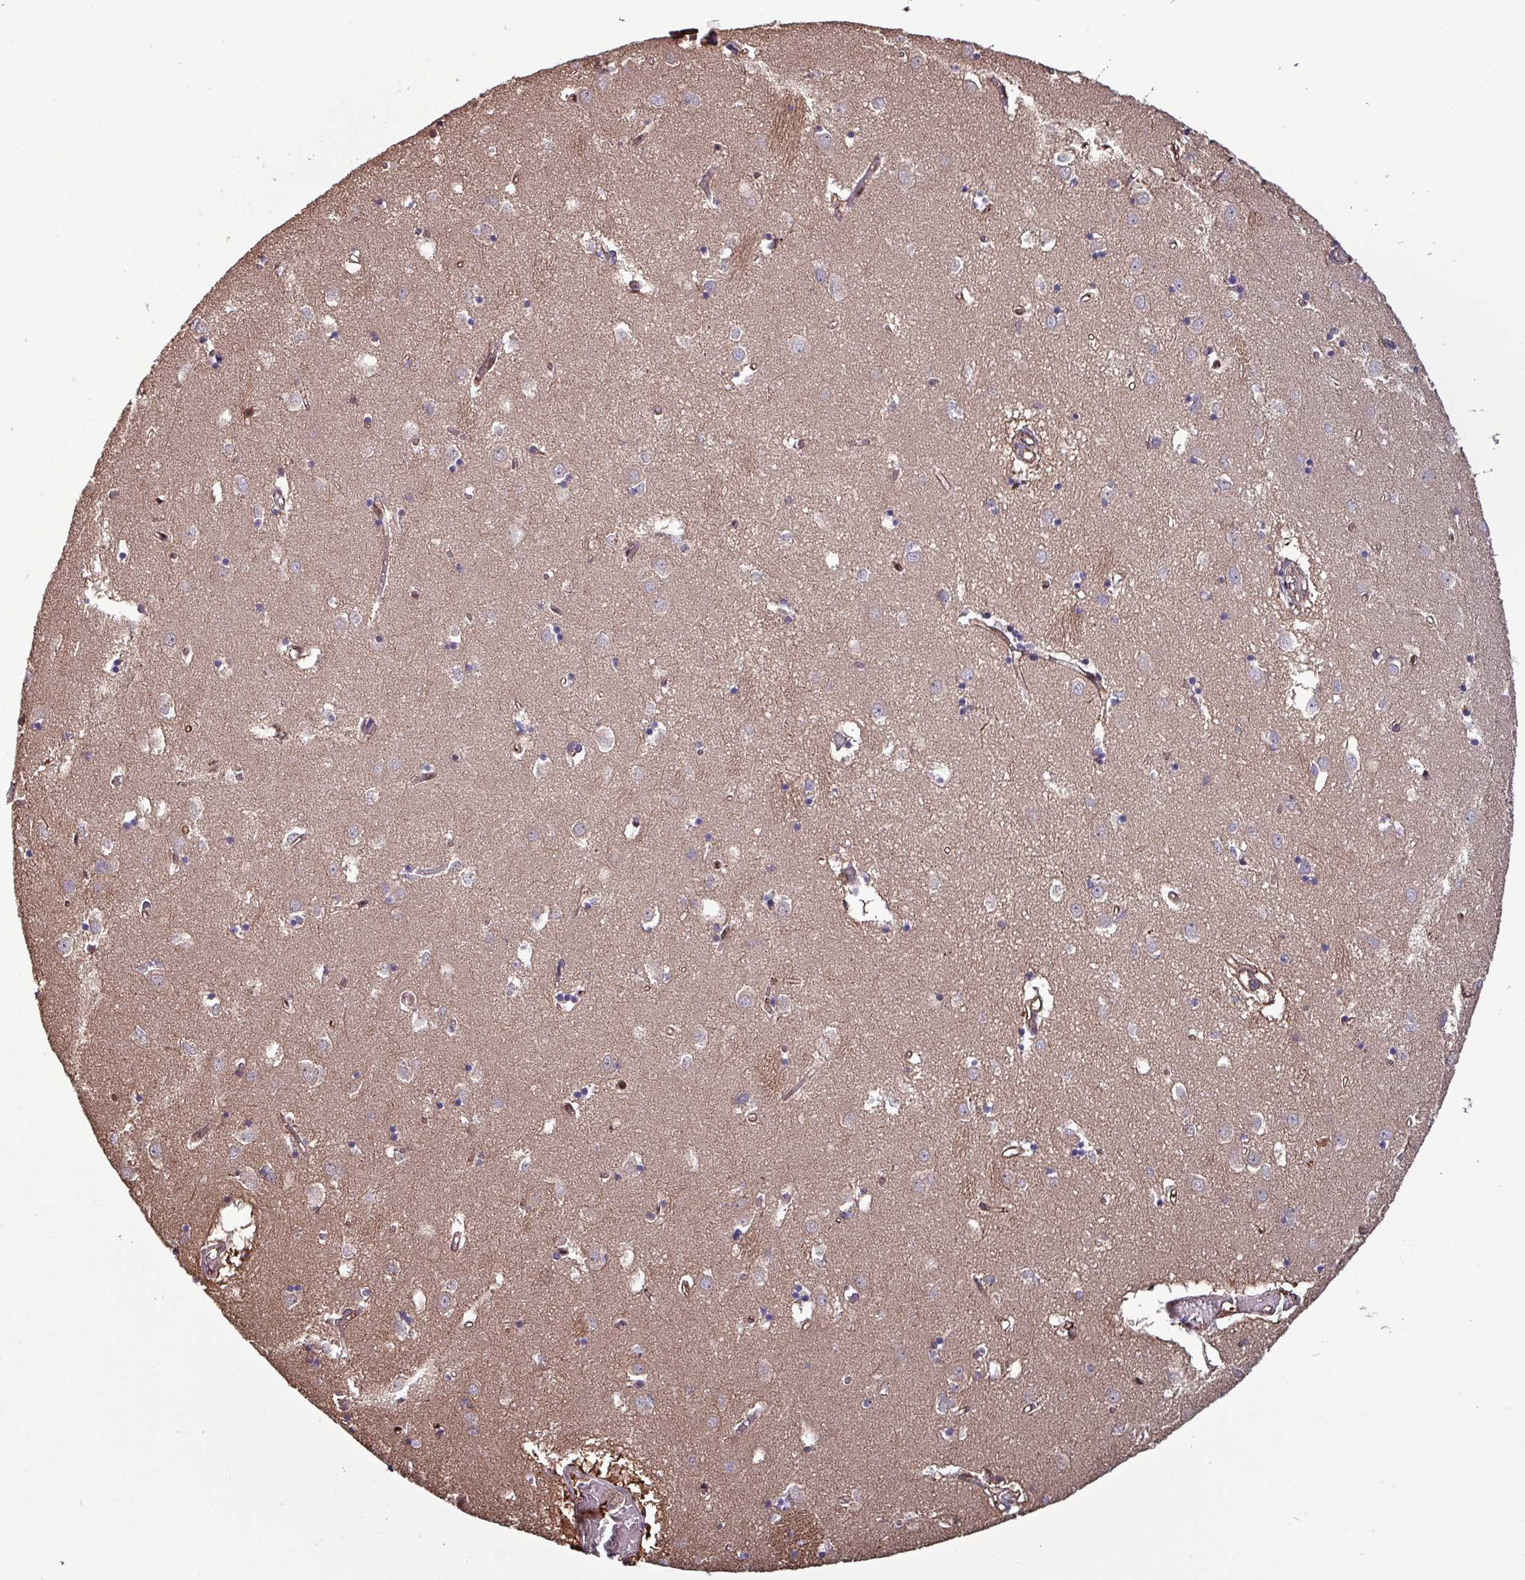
{"staining": {"intensity": "weak", "quantity": "<25%", "location": "cytoplasmic/membranous"}, "tissue": "caudate", "cell_type": "Glial cells", "image_type": "normal", "snomed": [{"axis": "morphology", "description": "Normal tissue, NOS"}, {"axis": "topography", "description": "Lateral ventricle wall"}], "caption": "An immunohistochemistry (IHC) image of normal caudate is shown. There is no staining in glial cells of caudate. (DAB IHC, high magnification).", "gene": "PSMB8", "patient": {"sex": "male", "age": 70}}